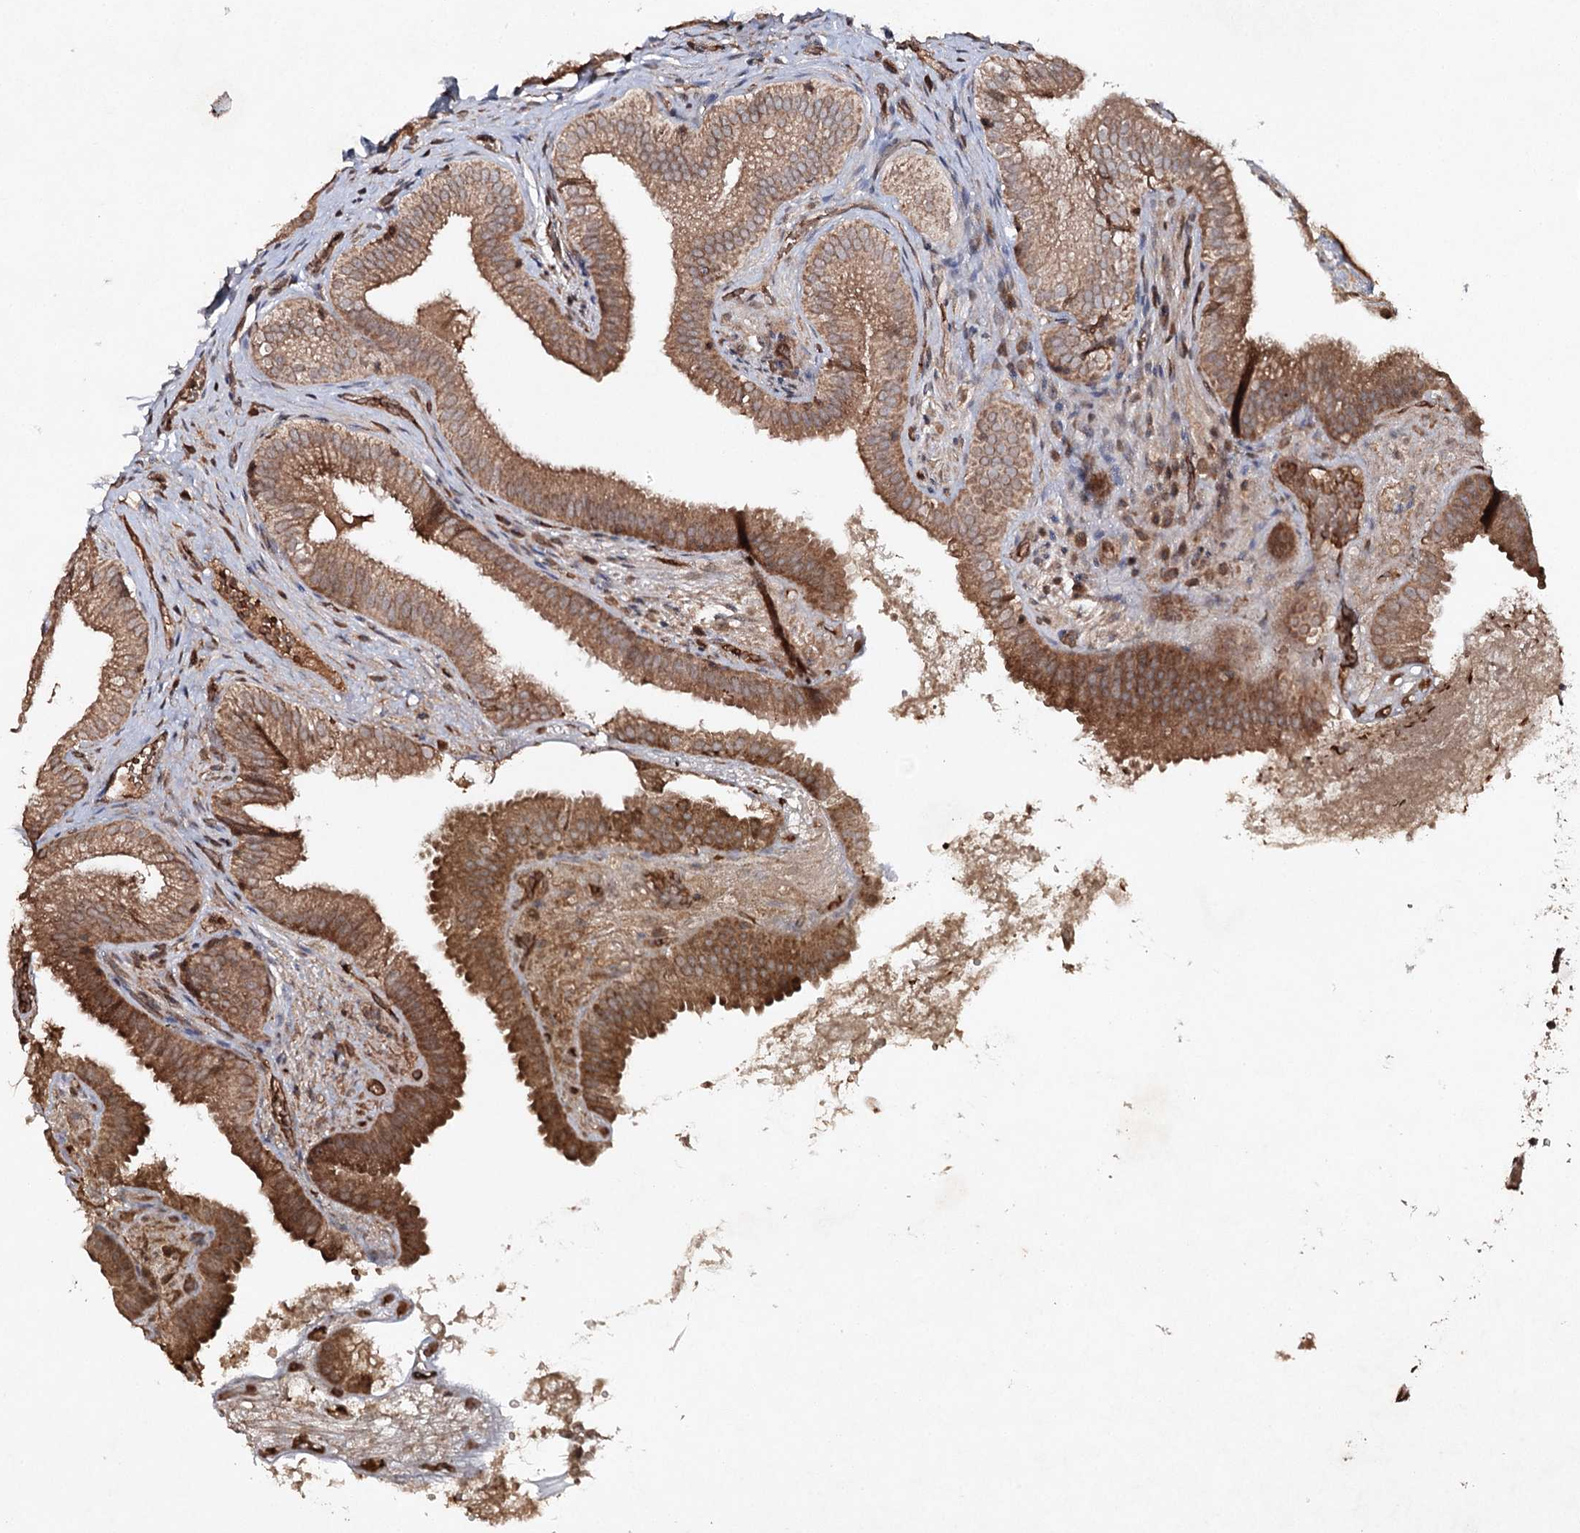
{"staining": {"intensity": "moderate", "quantity": ">75%", "location": "cytoplasmic/membranous"}, "tissue": "gallbladder", "cell_type": "Glandular cells", "image_type": "normal", "snomed": [{"axis": "morphology", "description": "Normal tissue, NOS"}, {"axis": "topography", "description": "Gallbladder"}], "caption": "Protein expression analysis of benign human gallbladder reveals moderate cytoplasmic/membranous positivity in approximately >75% of glandular cells.", "gene": "CYP2B6", "patient": {"sex": "female", "age": 30}}